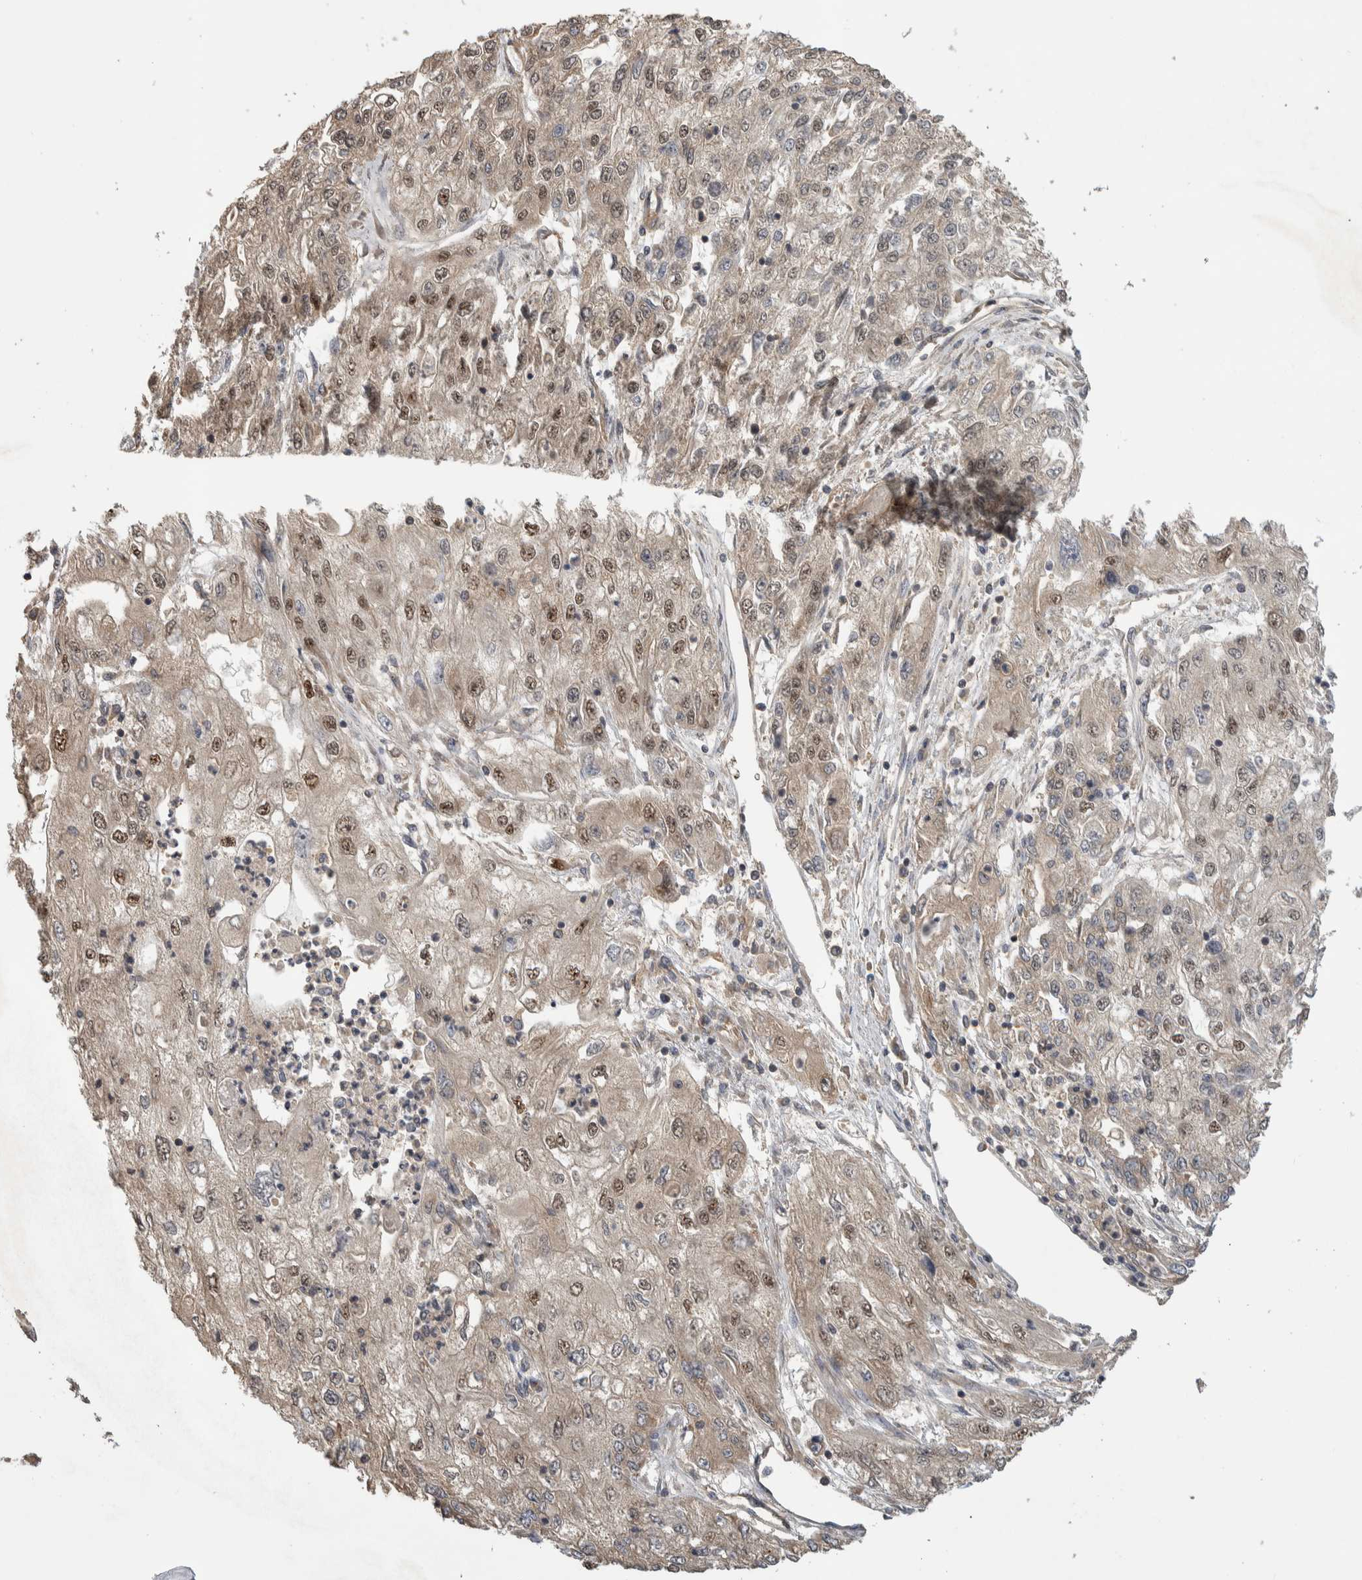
{"staining": {"intensity": "moderate", "quantity": "25%-75%", "location": "nuclear"}, "tissue": "endometrial cancer", "cell_type": "Tumor cells", "image_type": "cancer", "snomed": [{"axis": "morphology", "description": "Adenocarcinoma, NOS"}, {"axis": "topography", "description": "Endometrium"}], "caption": "Human endometrial cancer stained with a protein marker demonstrates moderate staining in tumor cells.", "gene": "IFRD1", "patient": {"sex": "female", "age": 49}}